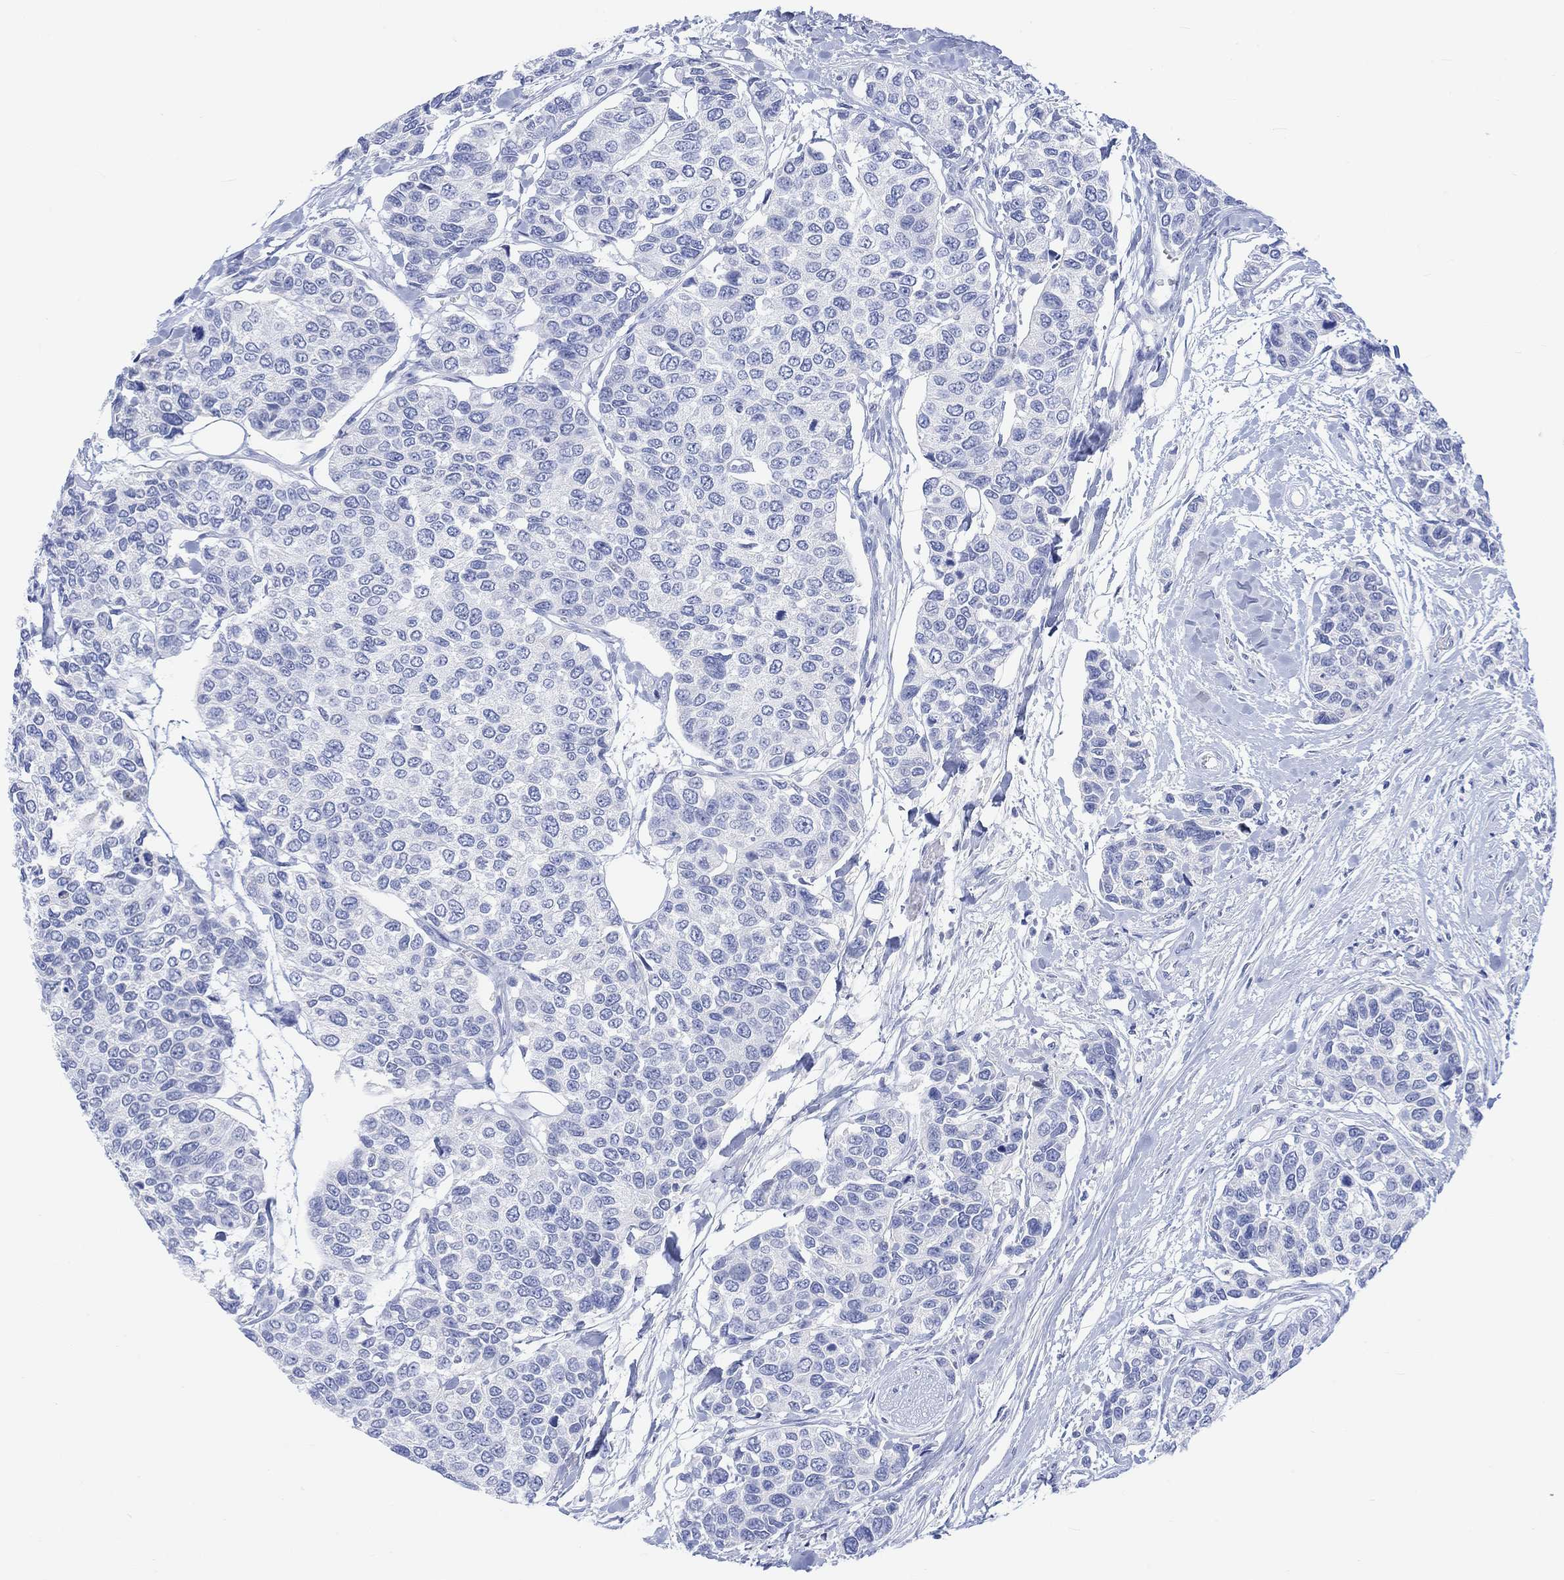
{"staining": {"intensity": "negative", "quantity": "none", "location": "none"}, "tissue": "urothelial cancer", "cell_type": "Tumor cells", "image_type": "cancer", "snomed": [{"axis": "morphology", "description": "Urothelial carcinoma, High grade"}, {"axis": "topography", "description": "Urinary bladder"}], "caption": "DAB (3,3'-diaminobenzidine) immunohistochemical staining of human urothelial cancer shows no significant staining in tumor cells. The staining was performed using DAB to visualize the protein expression in brown, while the nuclei were stained in blue with hematoxylin (Magnification: 20x).", "gene": "CALCA", "patient": {"sex": "male", "age": 77}}